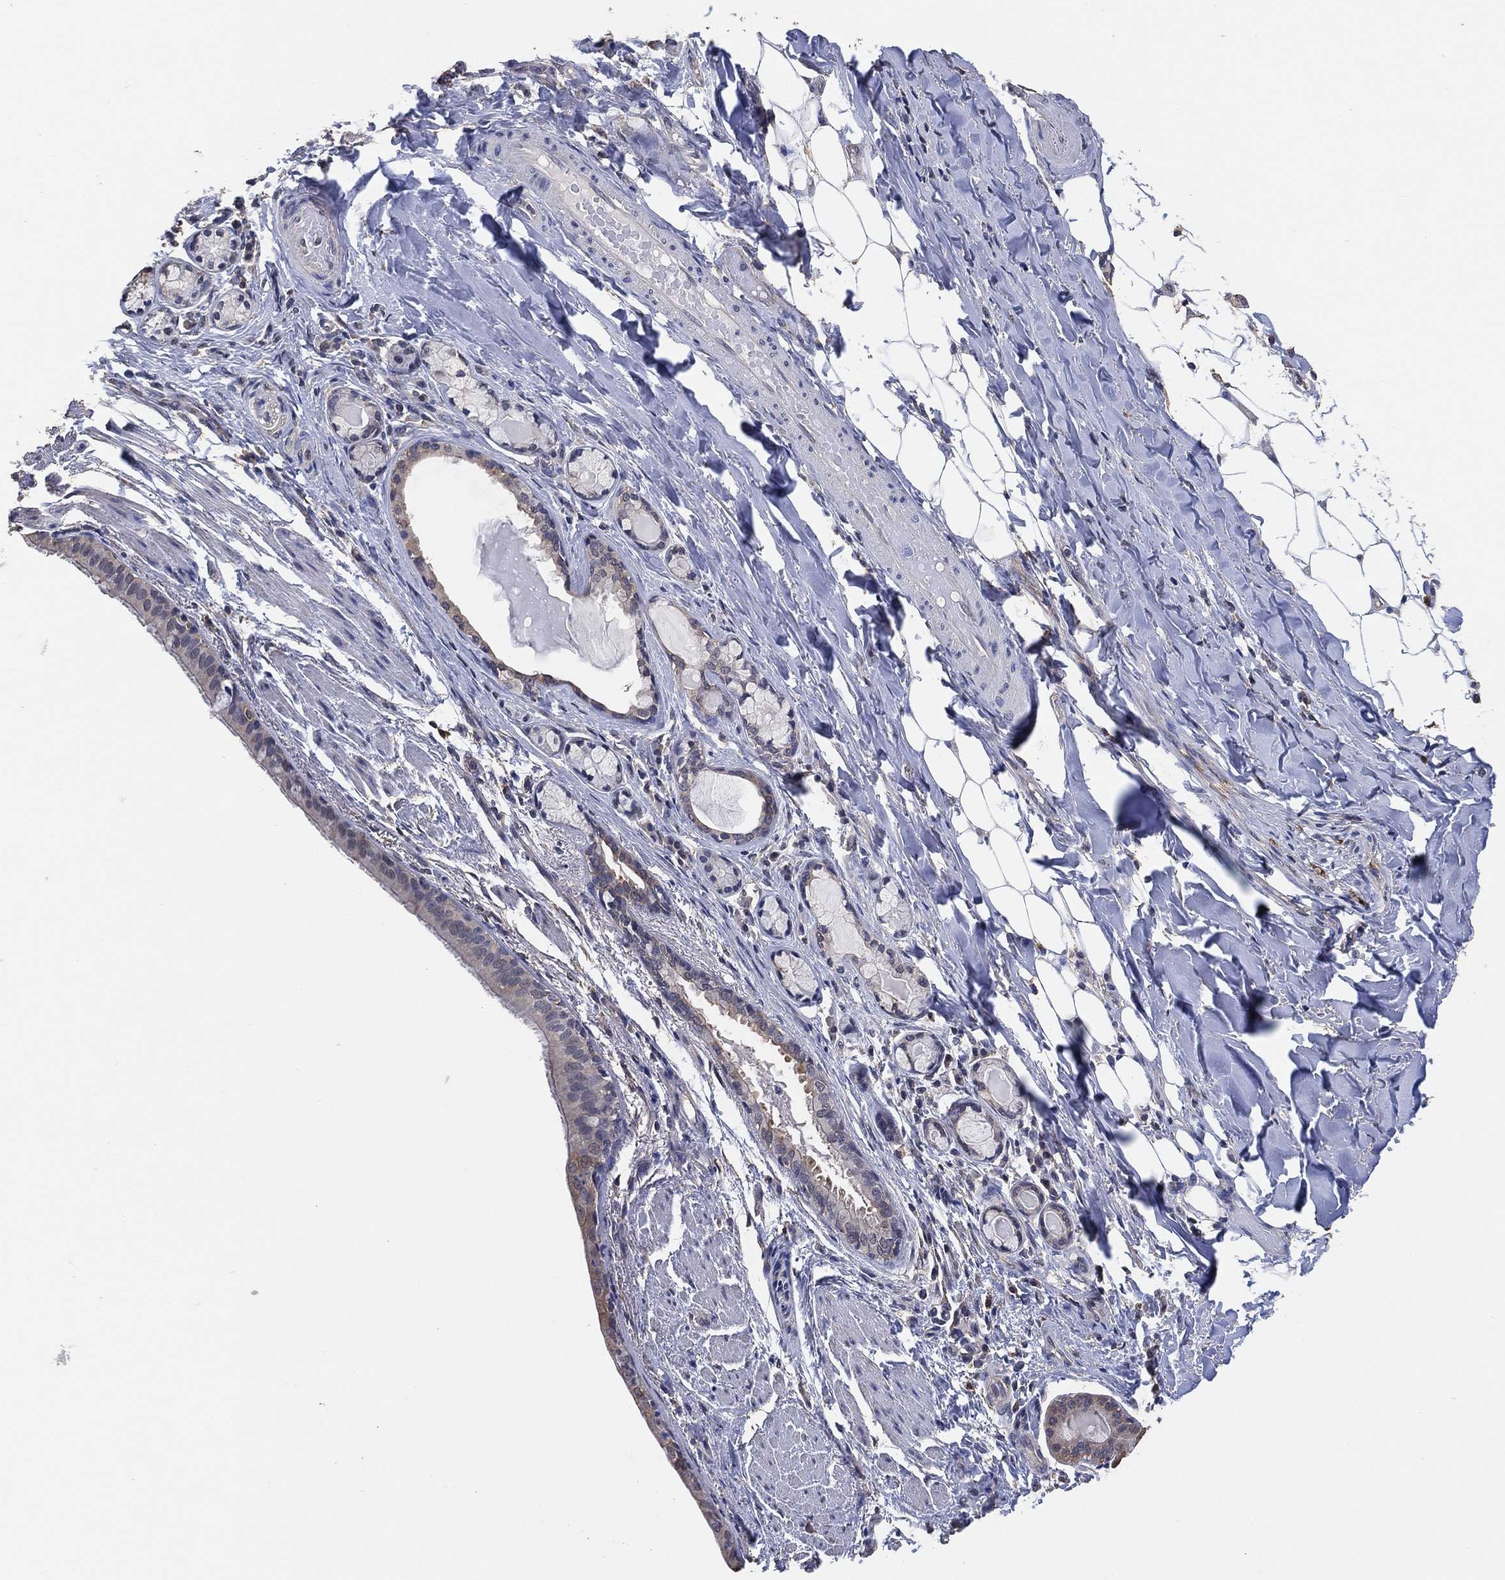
{"staining": {"intensity": "negative", "quantity": "none", "location": "none"}, "tissue": "bronchus", "cell_type": "Respiratory epithelial cells", "image_type": "normal", "snomed": [{"axis": "morphology", "description": "Normal tissue, NOS"}, {"axis": "morphology", "description": "Squamous cell carcinoma, NOS"}, {"axis": "topography", "description": "Bronchus"}, {"axis": "topography", "description": "Lung"}], "caption": "Protein analysis of benign bronchus shows no significant positivity in respiratory epithelial cells. (DAB IHC with hematoxylin counter stain).", "gene": "KLK5", "patient": {"sex": "male", "age": 69}}